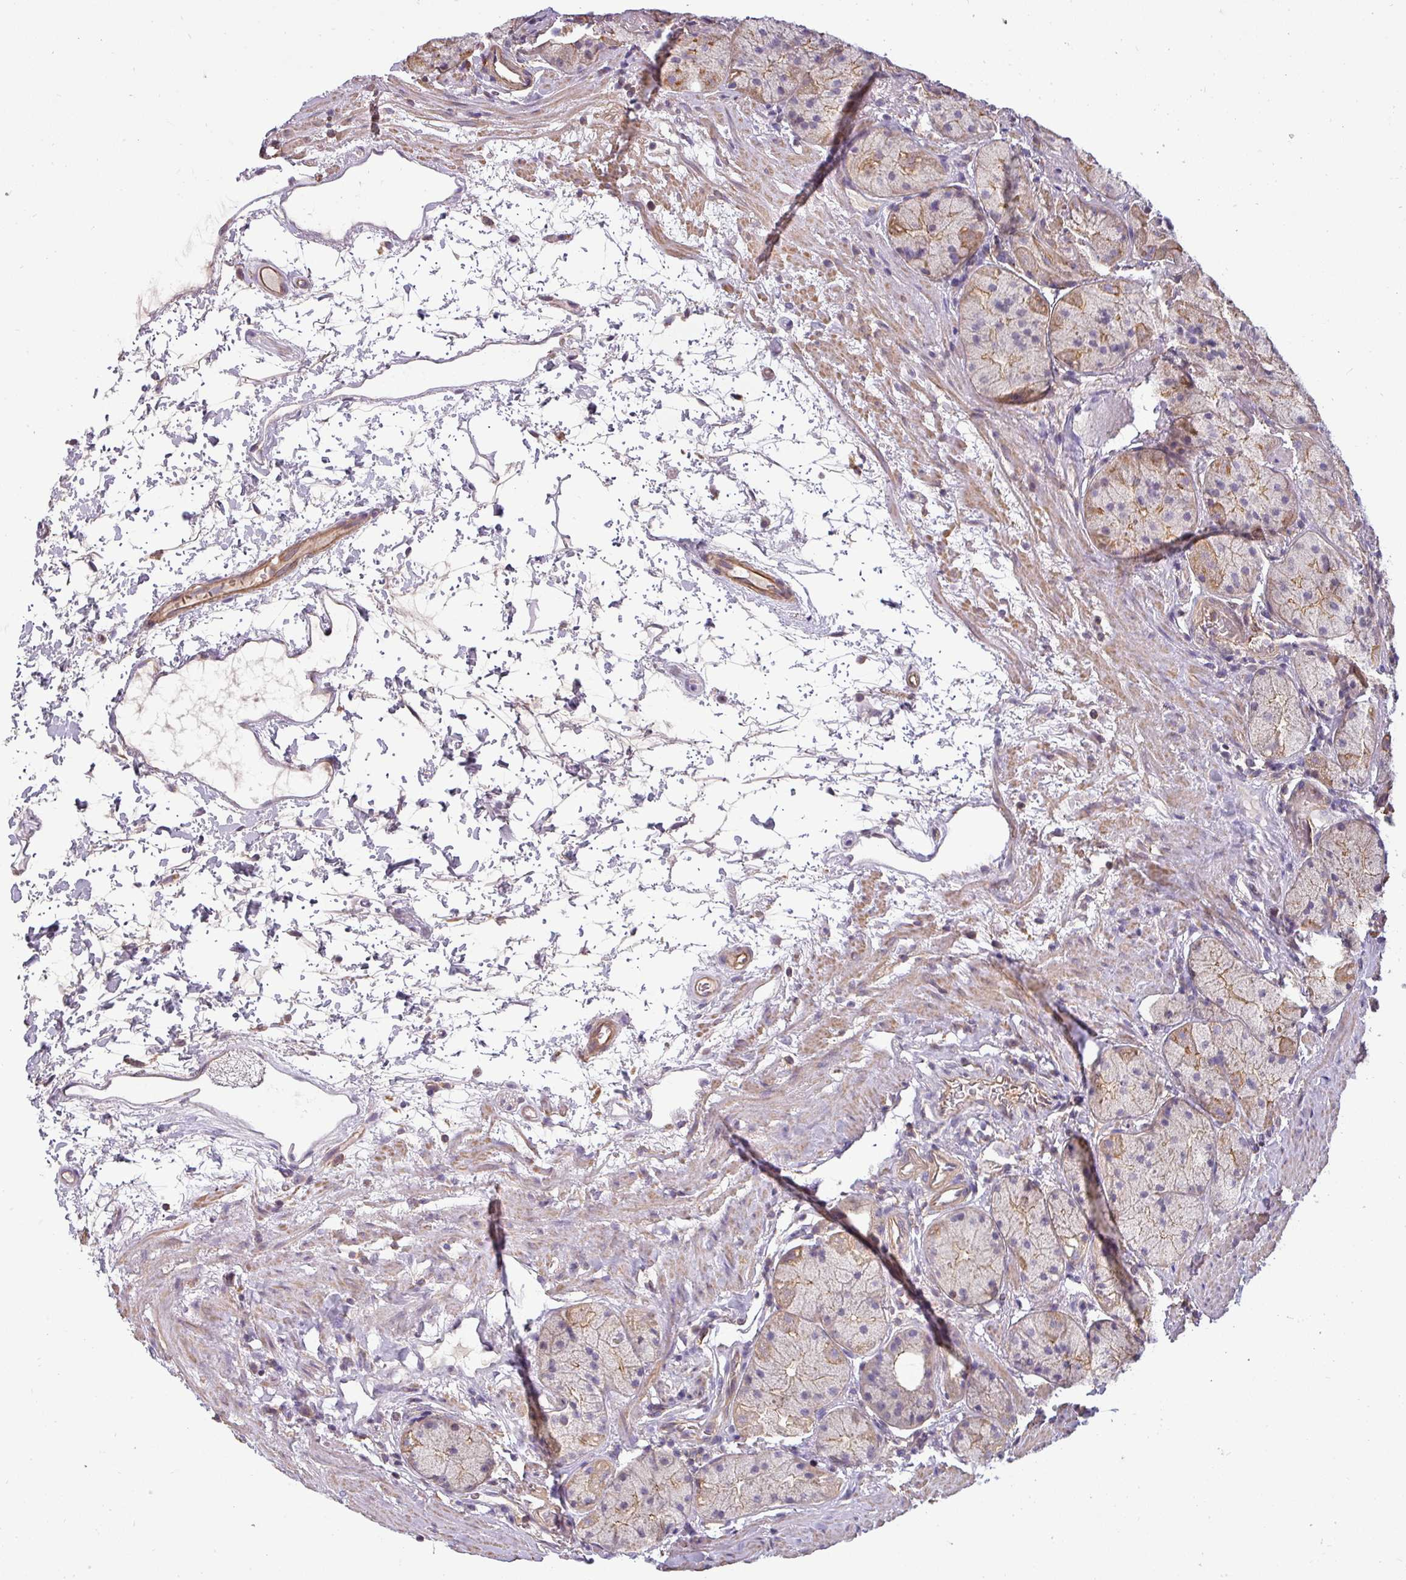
{"staining": {"intensity": "moderate", "quantity": "25%-75%", "location": "cytoplasmic/membranous"}, "tissue": "stomach", "cell_type": "Glandular cells", "image_type": "normal", "snomed": [{"axis": "morphology", "description": "Normal tissue, NOS"}, {"axis": "topography", "description": "Stomach"}], "caption": "Glandular cells reveal medium levels of moderate cytoplasmic/membranous staining in approximately 25%-75% of cells in normal stomach.", "gene": "ZNF835", "patient": {"sex": "male", "age": 57}}